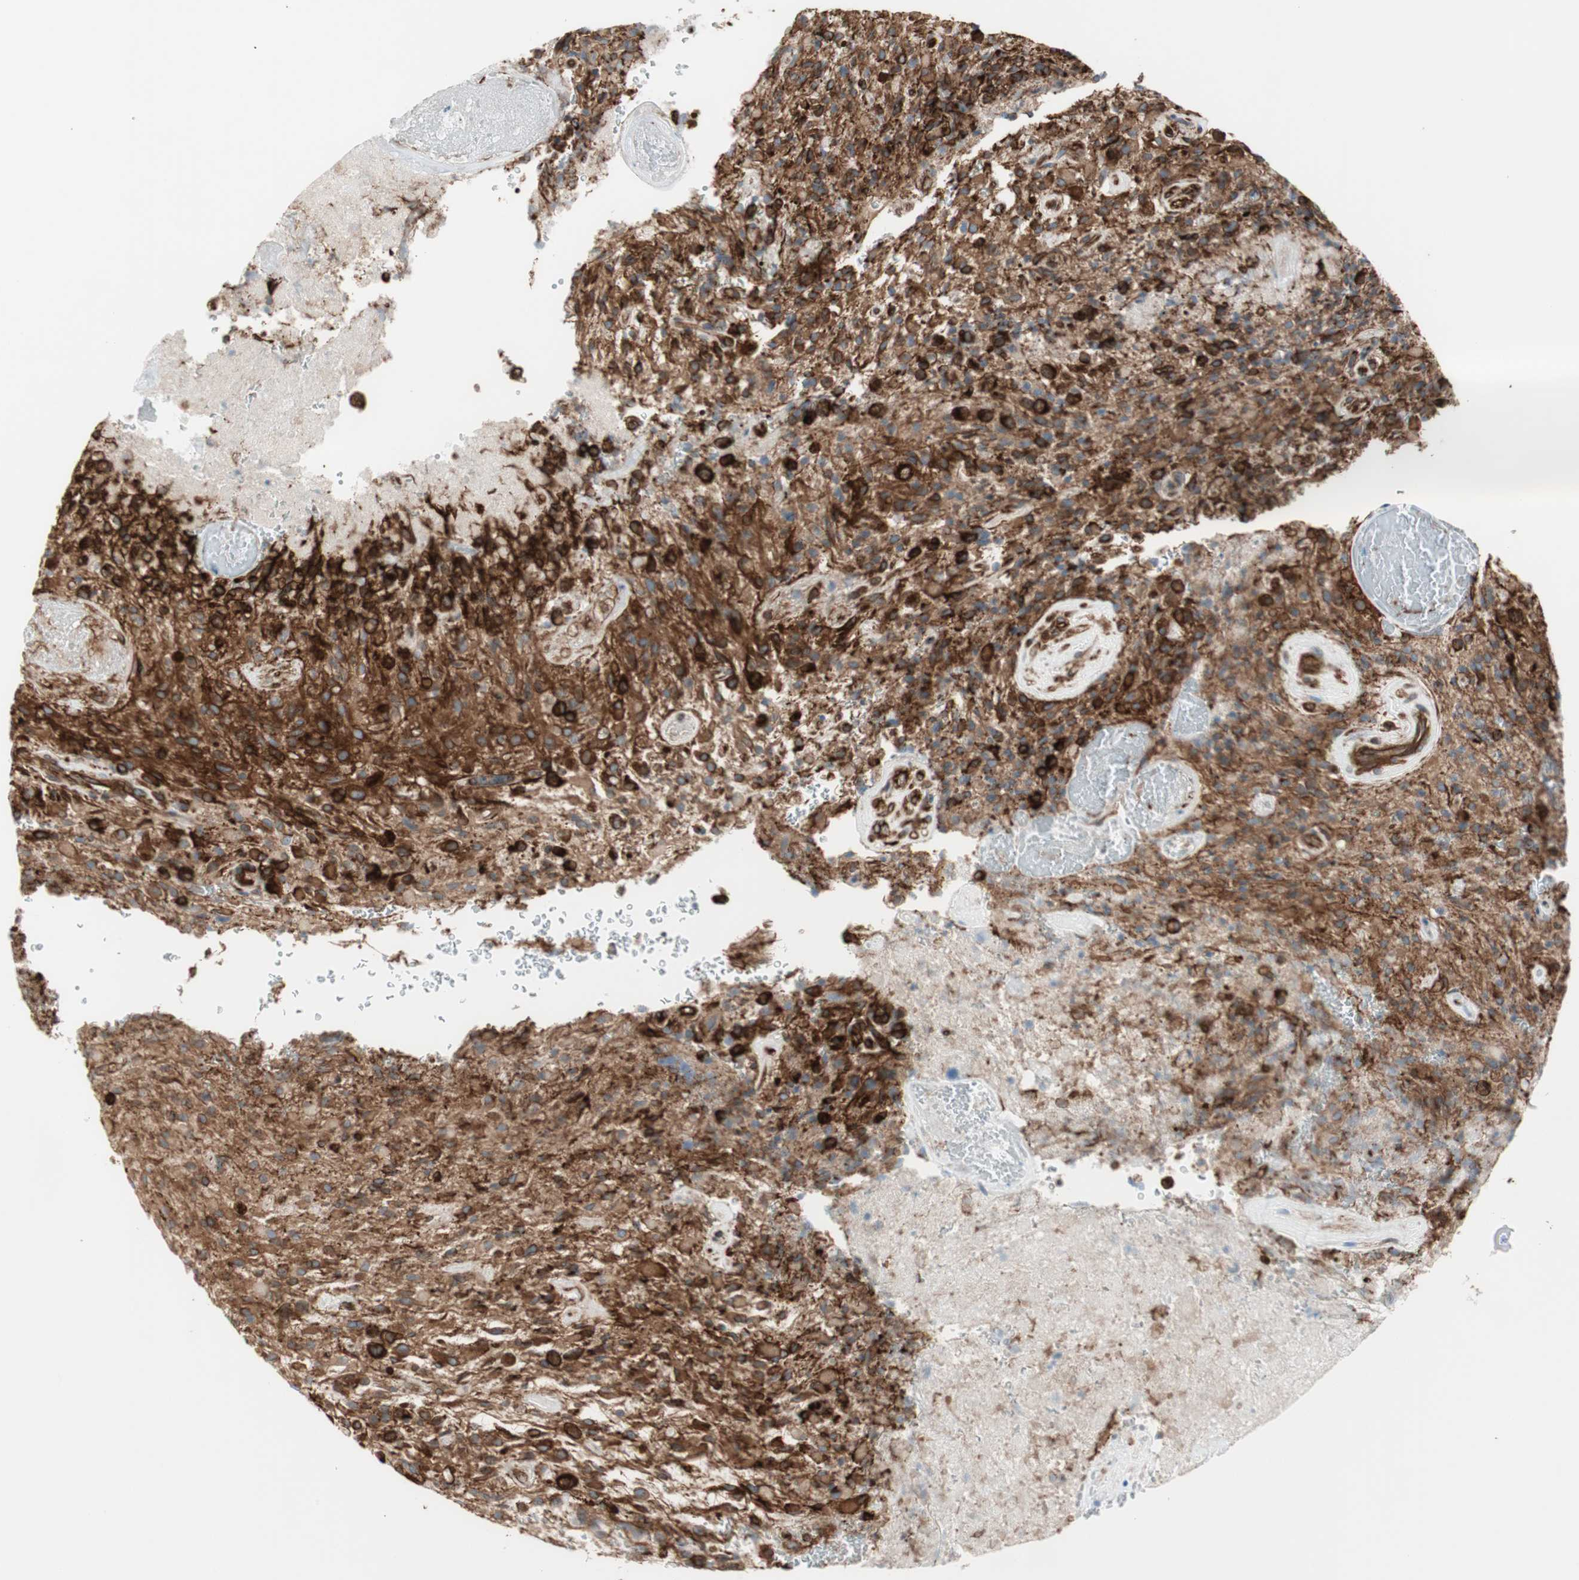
{"staining": {"intensity": "strong", "quantity": ">75%", "location": "cytoplasmic/membranous"}, "tissue": "glioma", "cell_type": "Tumor cells", "image_type": "cancer", "snomed": [{"axis": "morphology", "description": "Glioma, malignant, High grade"}, {"axis": "topography", "description": "Brain"}], "caption": "Strong cytoplasmic/membranous protein staining is appreciated in approximately >75% of tumor cells in glioma.", "gene": "TCTA", "patient": {"sex": "male", "age": 71}}